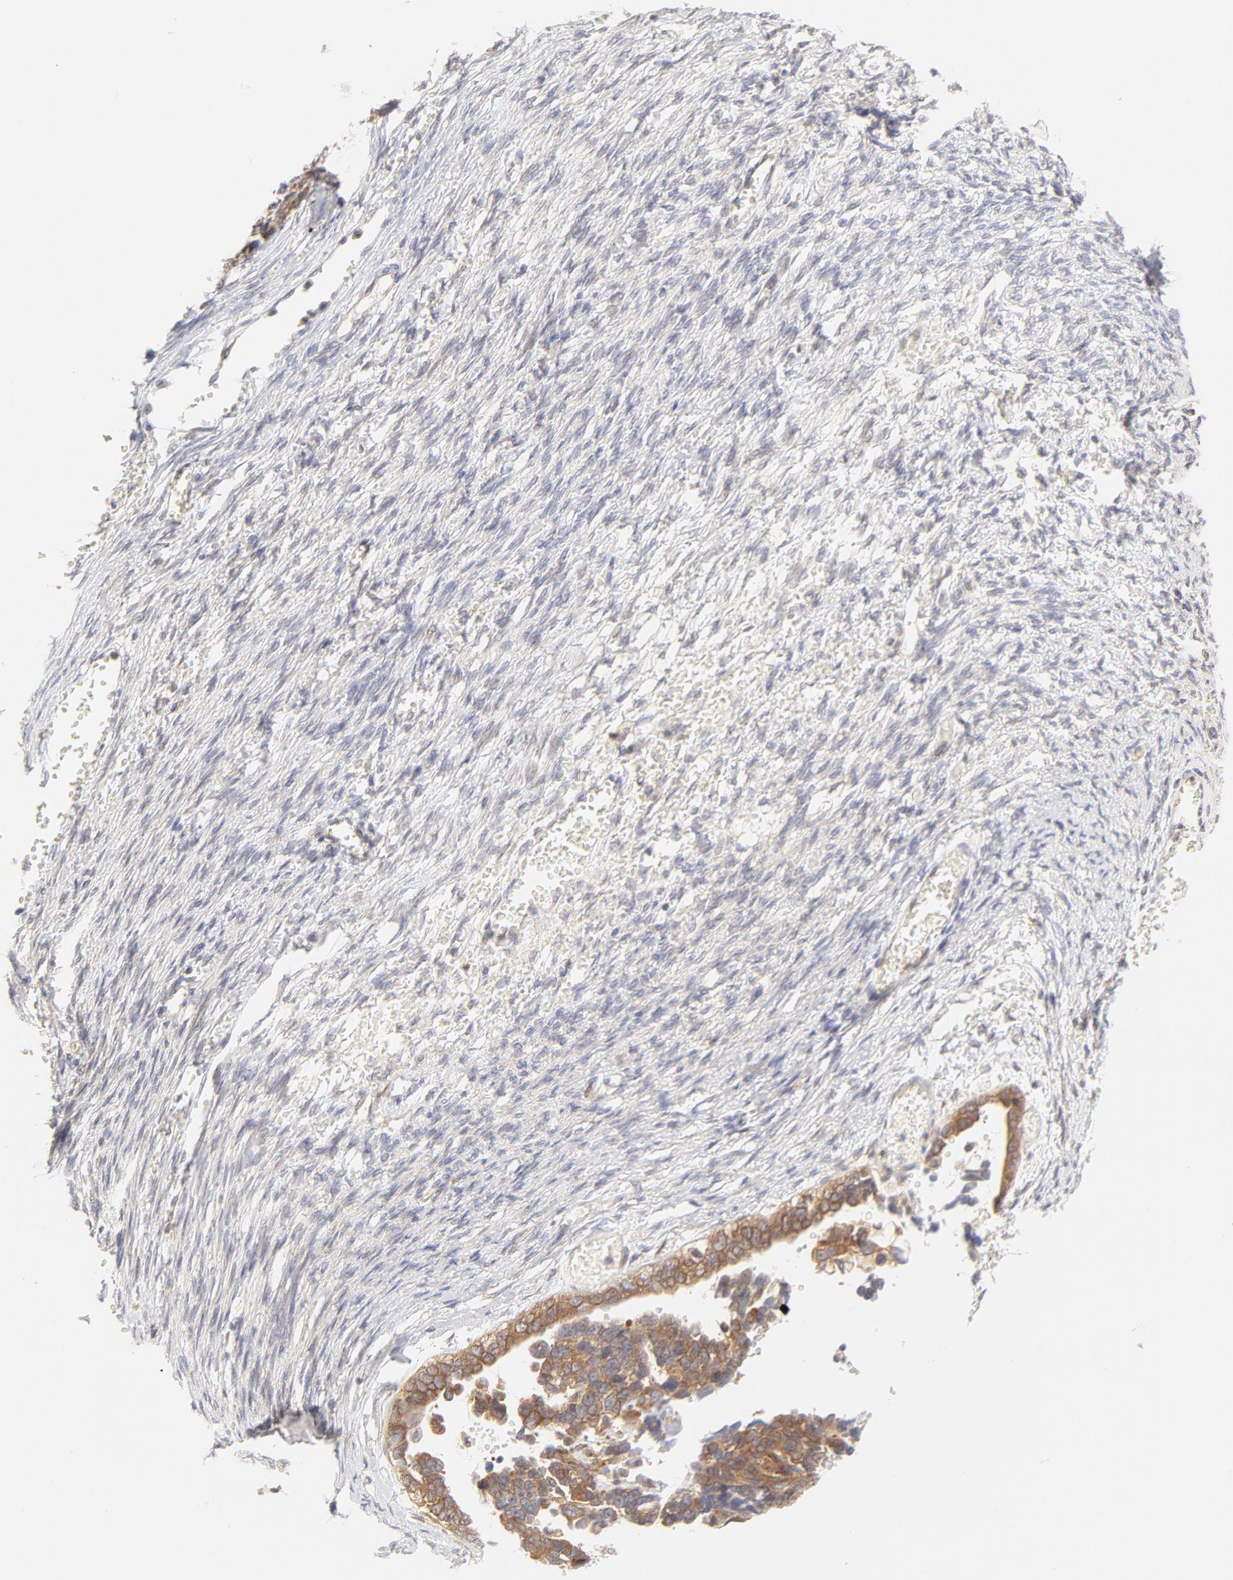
{"staining": {"intensity": "moderate", "quantity": ">75%", "location": "cytoplasmic/membranous"}, "tissue": "ovarian cancer", "cell_type": "Tumor cells", "image_type": "cancer", "snomed": [{"axis": "morphology", "description": "Cystadenocarcinoma, serous, NOS"}, {"axis": "topography", "description": "Ovary"}], "caption": "DAB (3,3'-diaminobenzidine) immunohistochemical staining of human ovarian cancer displays moderate cytoplasmic/membranous protein staining in about >75% of tumor cells.", "gene": "RPS6KA1", "patient": {"sex": "female", "age": 69}}